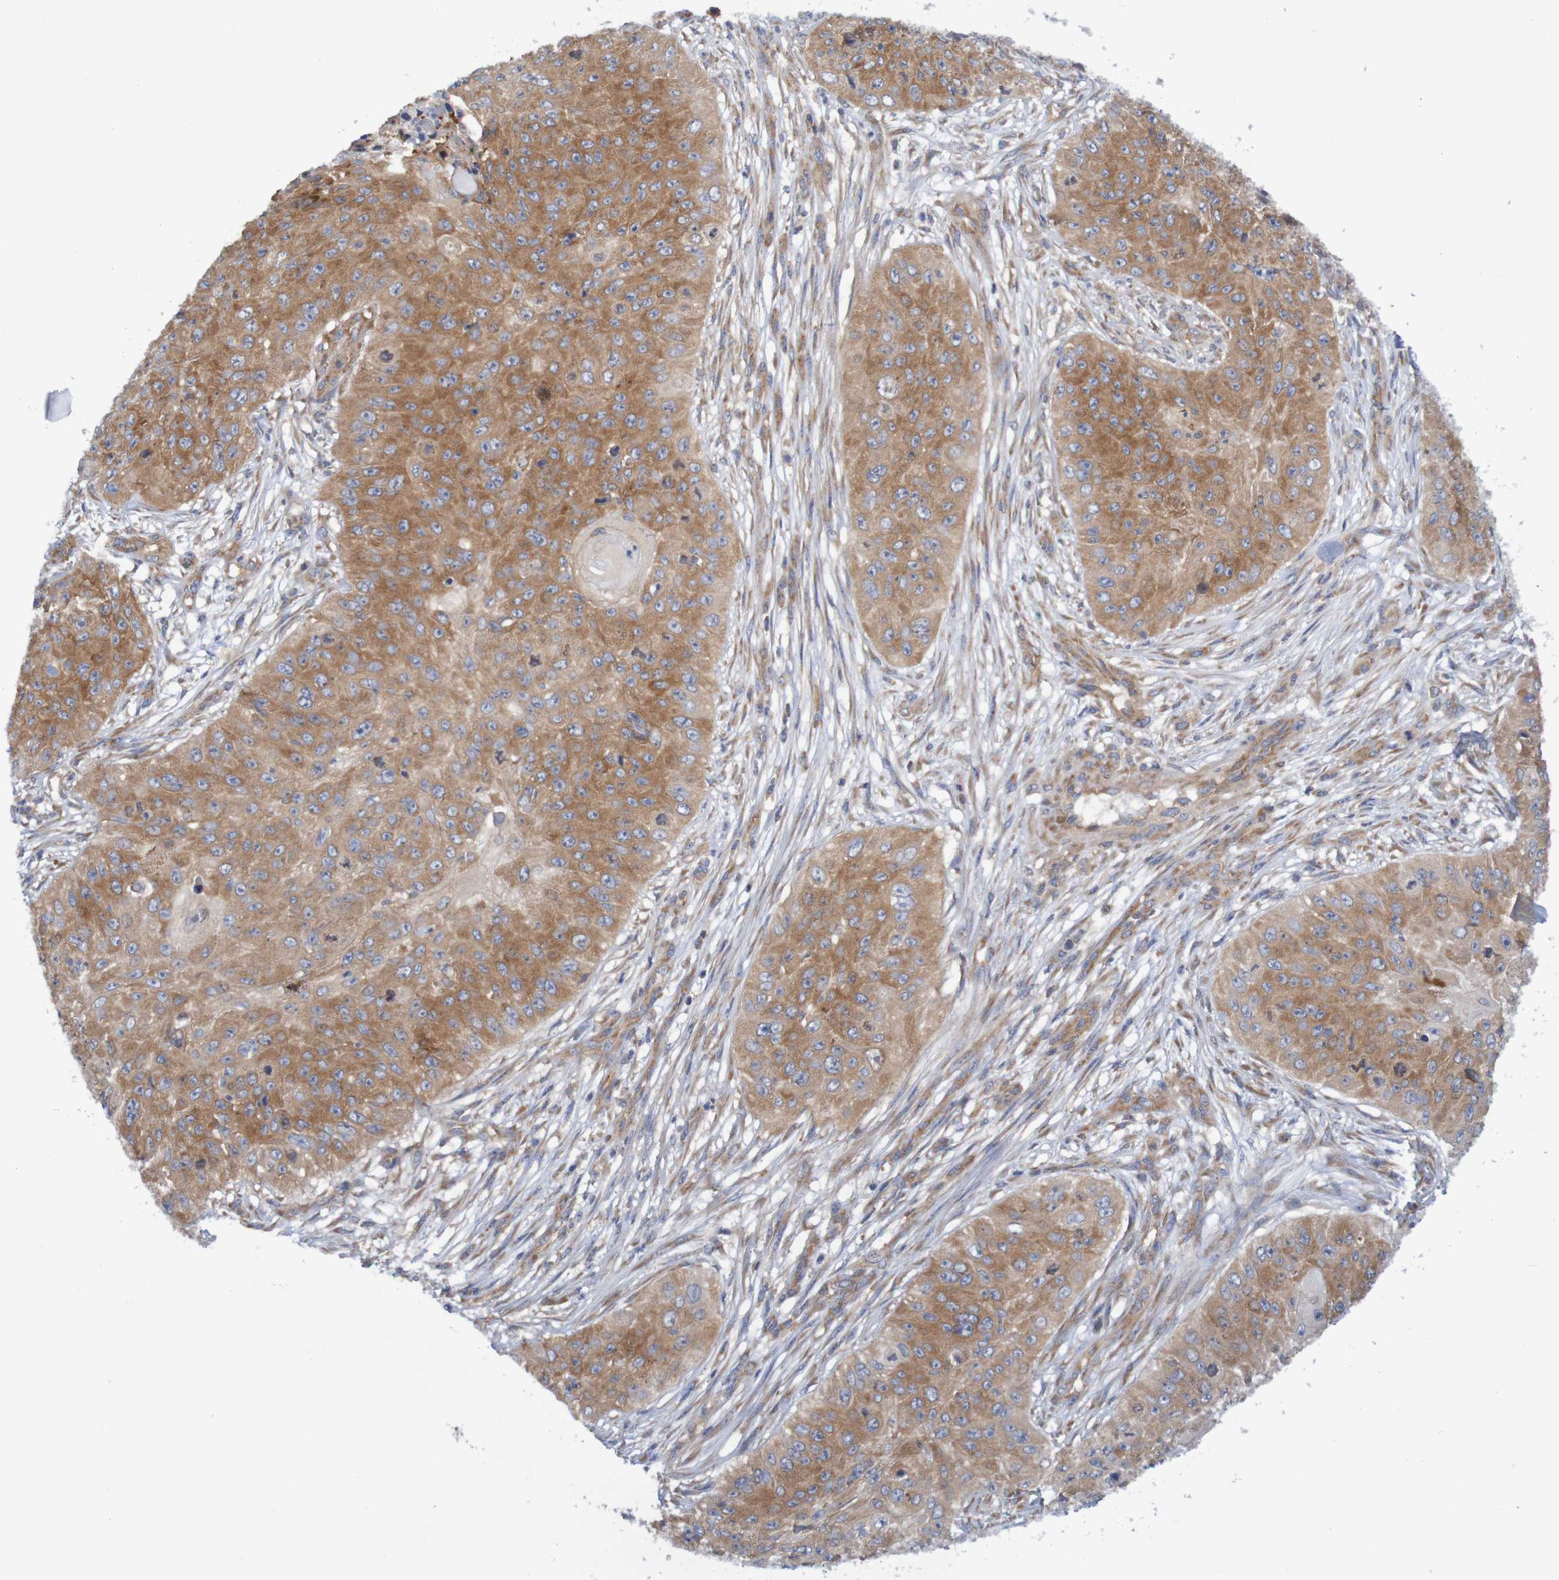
{"staining": {"intensity": "moderate", "quantity": ">75%", "location": "cytoplasmic/membranous"}, "tissue": "skin cancer", "cell_type": "Tumor cells", "image_type": "cancer", "snomed": [{"axis": "morphology", "description": "Squamous cell carcinoma, NOS"}, {"axis": "topography", "description": "Skin"}], "caption": "A brown stain highlights moderate cytoplasmic/membranous expression of a protein in human skin cancer (squamous cell carcinoma) tumor cells.", "gene": "LRRC47", "patient": {"sex": "female", "age": 80}}